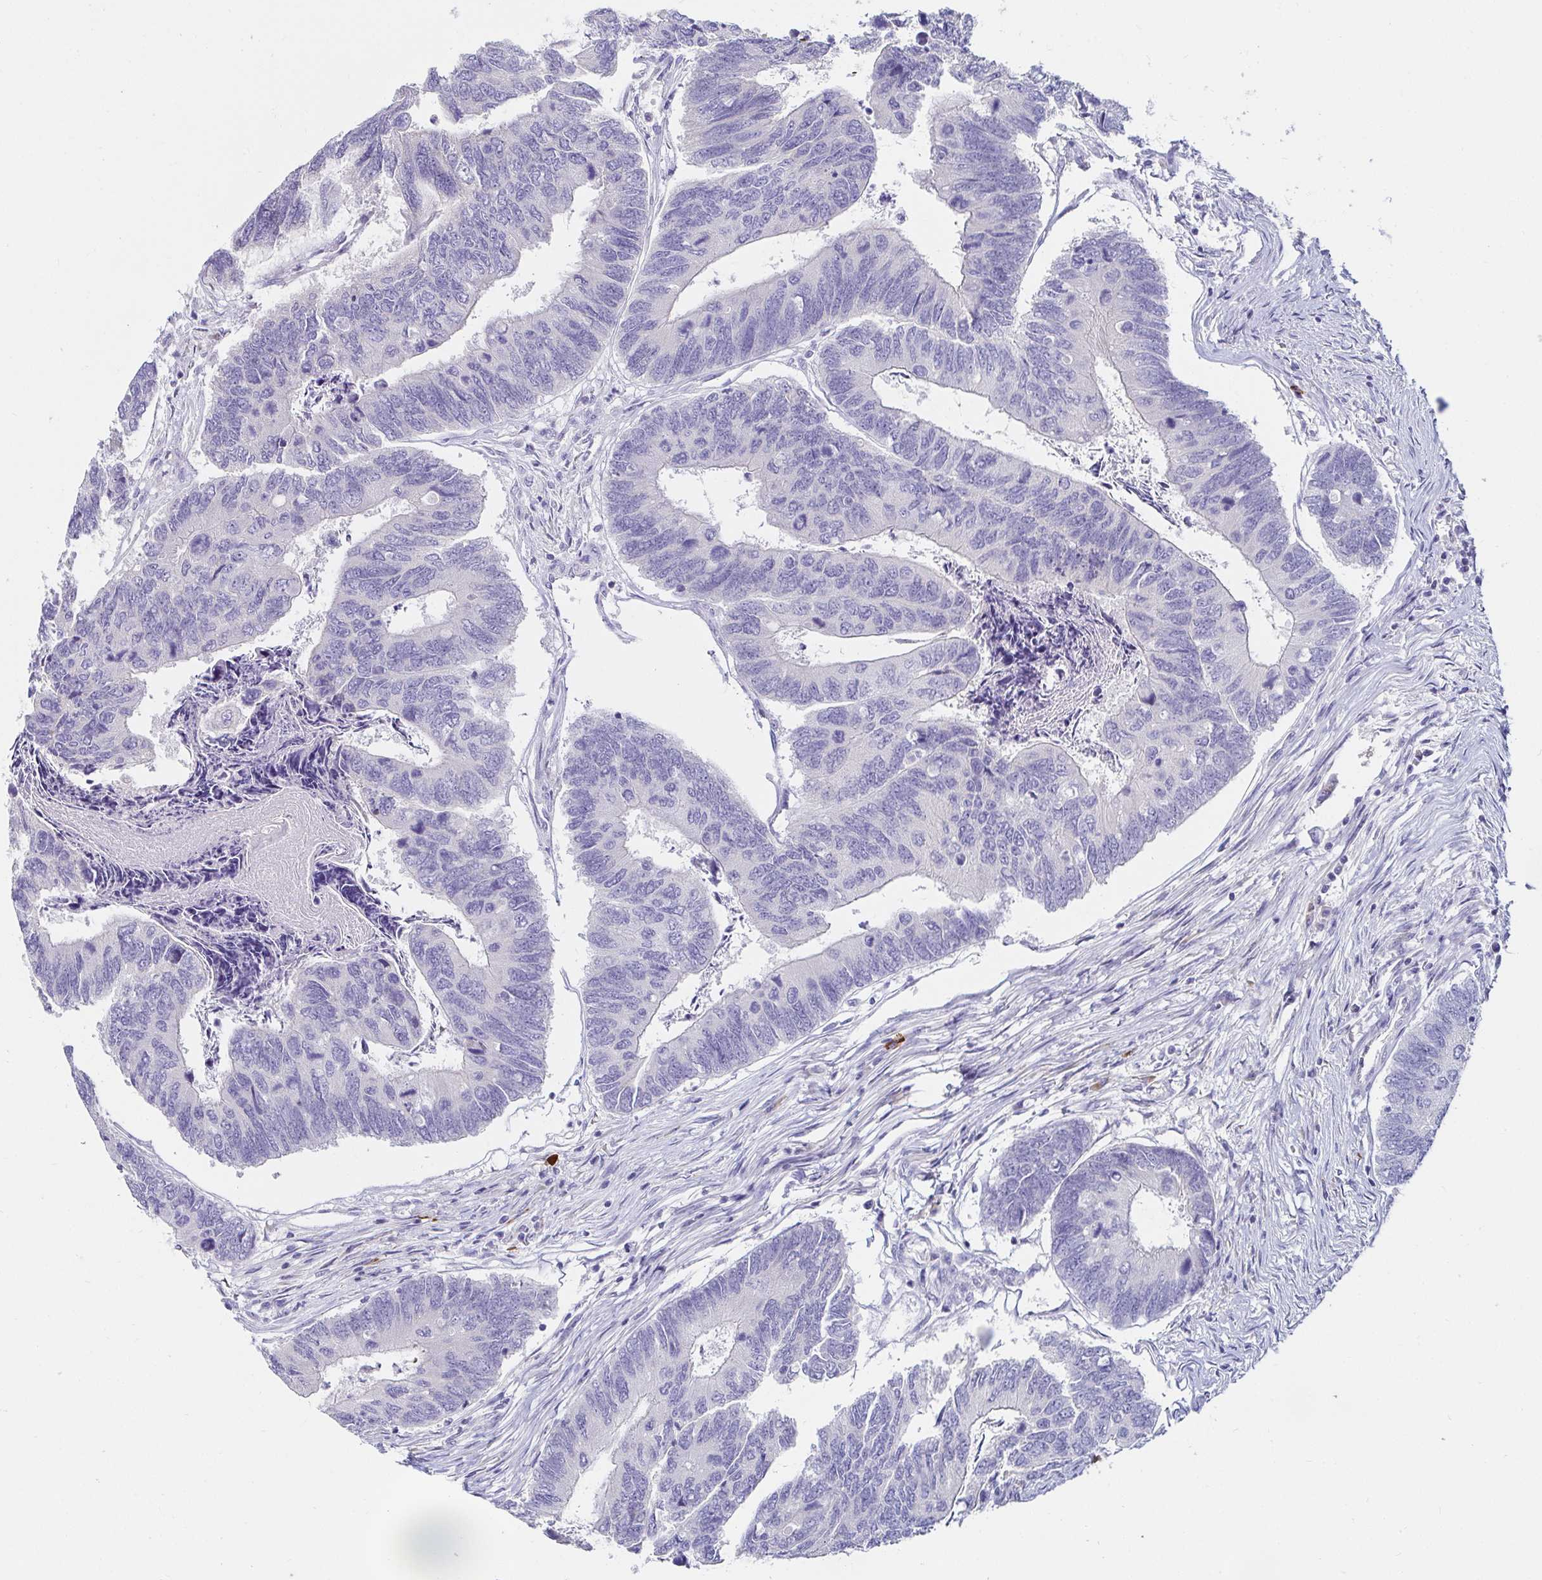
{"staining": {"intensity": "negative", "quantity": "none", "location": "none"}, "tissue": "colorectal cancer", "cell_type": "Tumor cells", "image_type": "cancer", "snomed": [{"axis": "morphology", "description": "Adenocarcinoma, NOS"}, {"axis": "topography", "description": "Colon"}], "caption": "An image of human adenocarcinoma (colorectal) is negative for staining in tumor cells.", "gene": "C4orf17", "patient": {"sex": "female", "age": 67}}